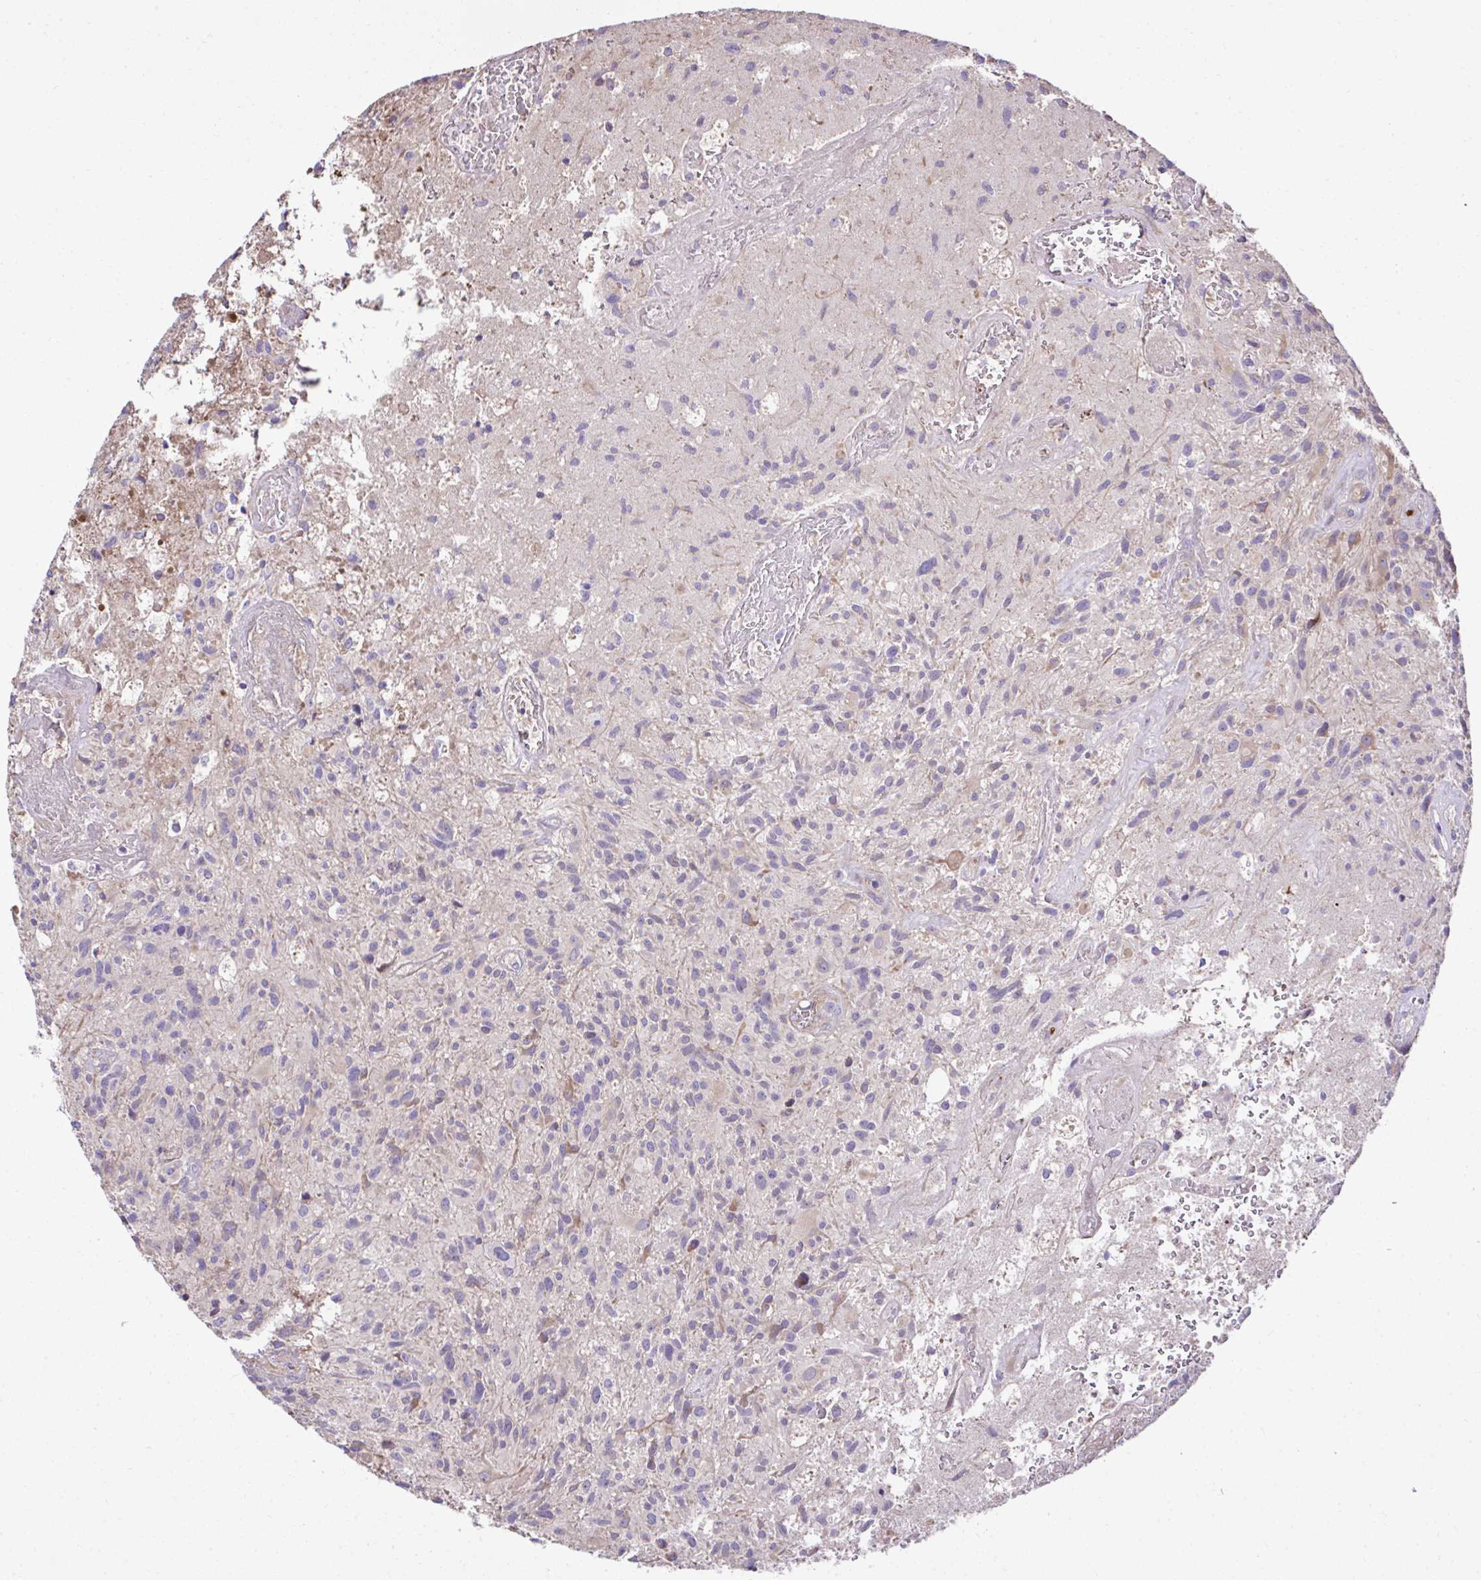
{"staining": {"intensity": "negative", "quantity": "none", "location": "none"}, "tissue": "glioma", "cell_type": "Tumor cells", "image_type": "cancer", "snomed": [{"axis": "morphology", "description": "Glioma, malignant, High grade"}, {"axis": "topography", "description": "Brain"}], "caption": "DAB (3,3'-diaminobenzidine) immunohistochemical staining of malignant glioma (high-grade) reveals no significant expression in tumor cells. (IHC, brightfield microscopy, high magnification).", "gene": "CCDC85C", "patient": {"sex": "female", "age": 70}}